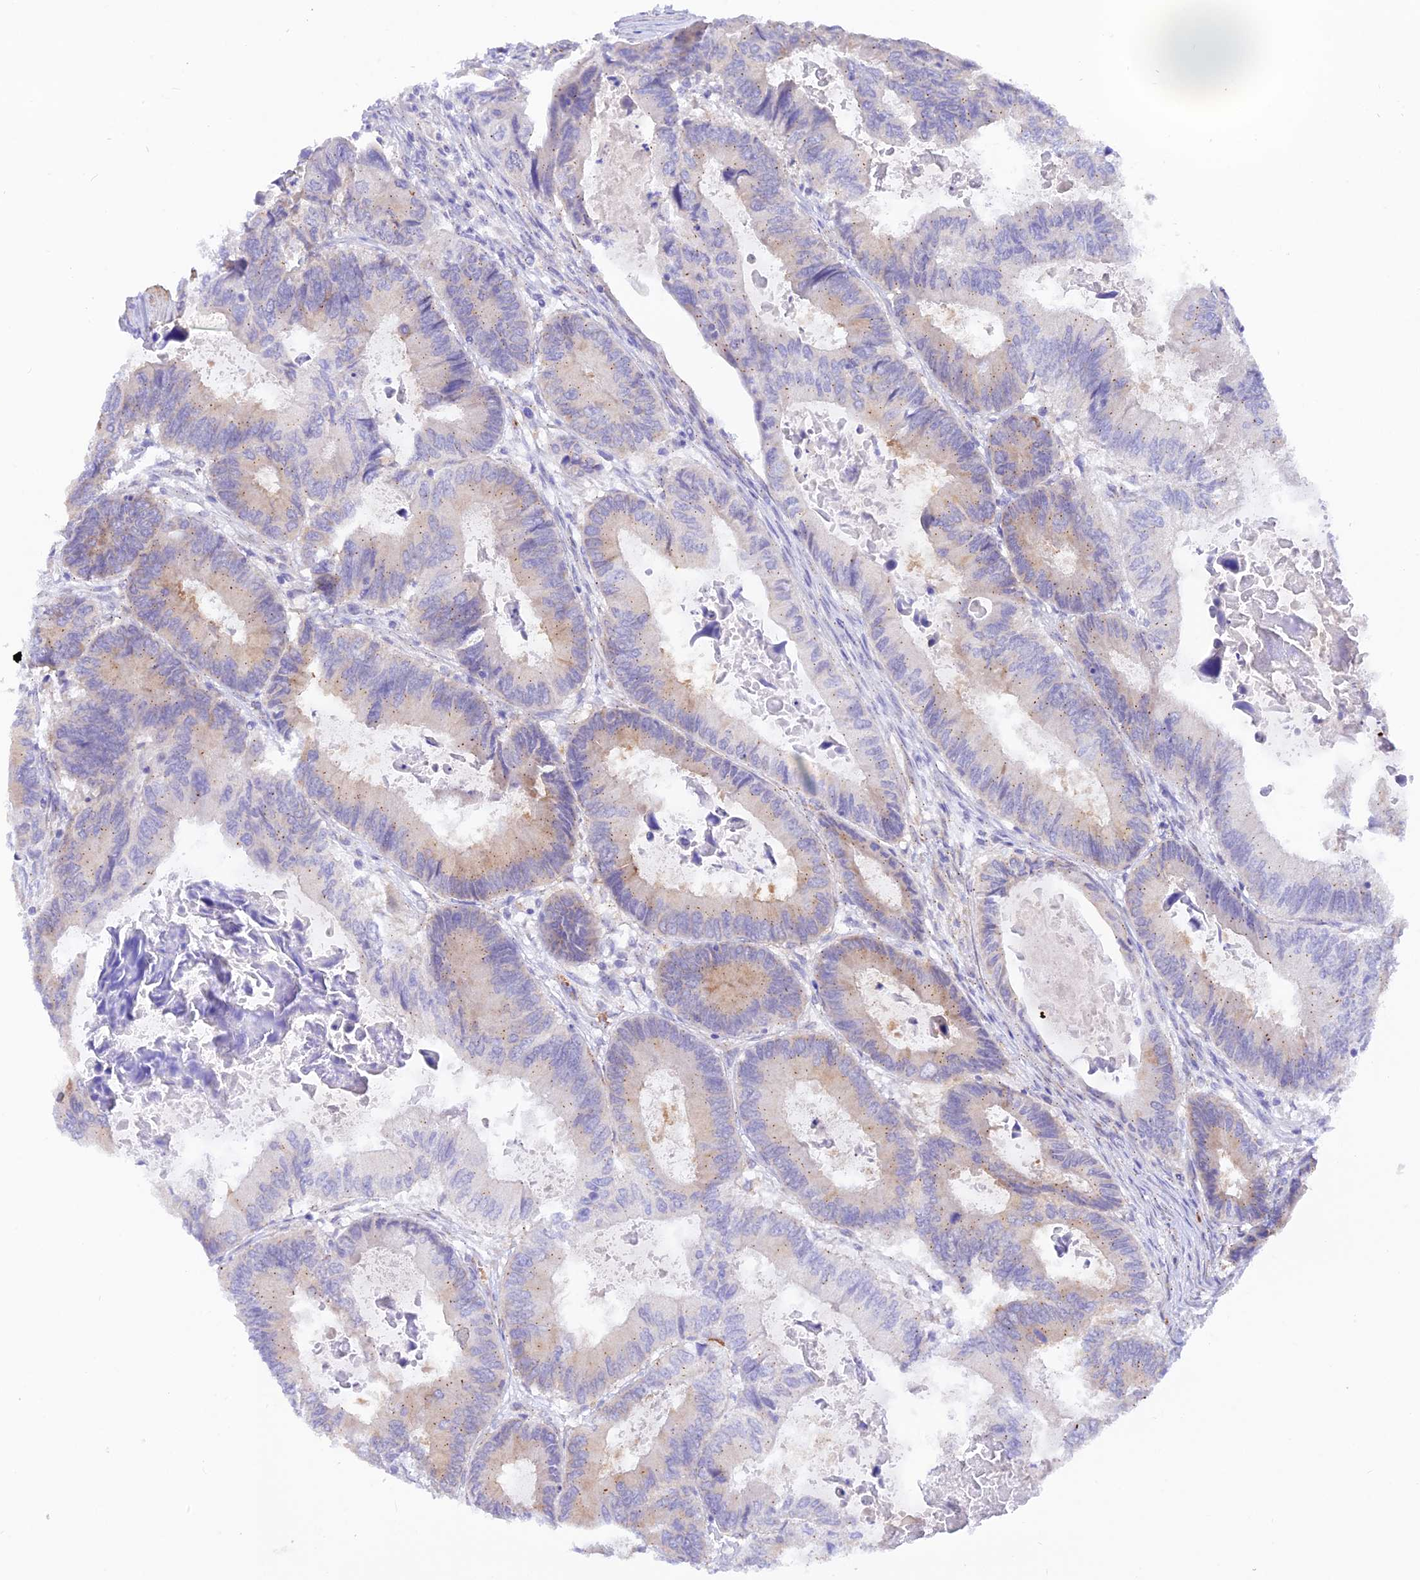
{"staining": {"intensity": "moderate", "quantity": "<25%", "location": "cytoplasmic/membranous"}, "tissue": "colorectal cancer", "cell_type": "Tumor cells", "image_type": "cancer", "snomed": [{"axis": "morphology", "description": "Adenocarcinoma, NOS"}, {"axis": "topography", "description": "Colon"}], "caption": "A low amount of moderate cytoplasmic/membranous staining is appreciated in about <25% of tumor cells in adenocarcinoma (colorectal) tissue. The protein of interest is shown in brown color, while the nuclei are stained blue.", "gene": "WDFY4", "patient": {"sex": "male", "age": 85}}